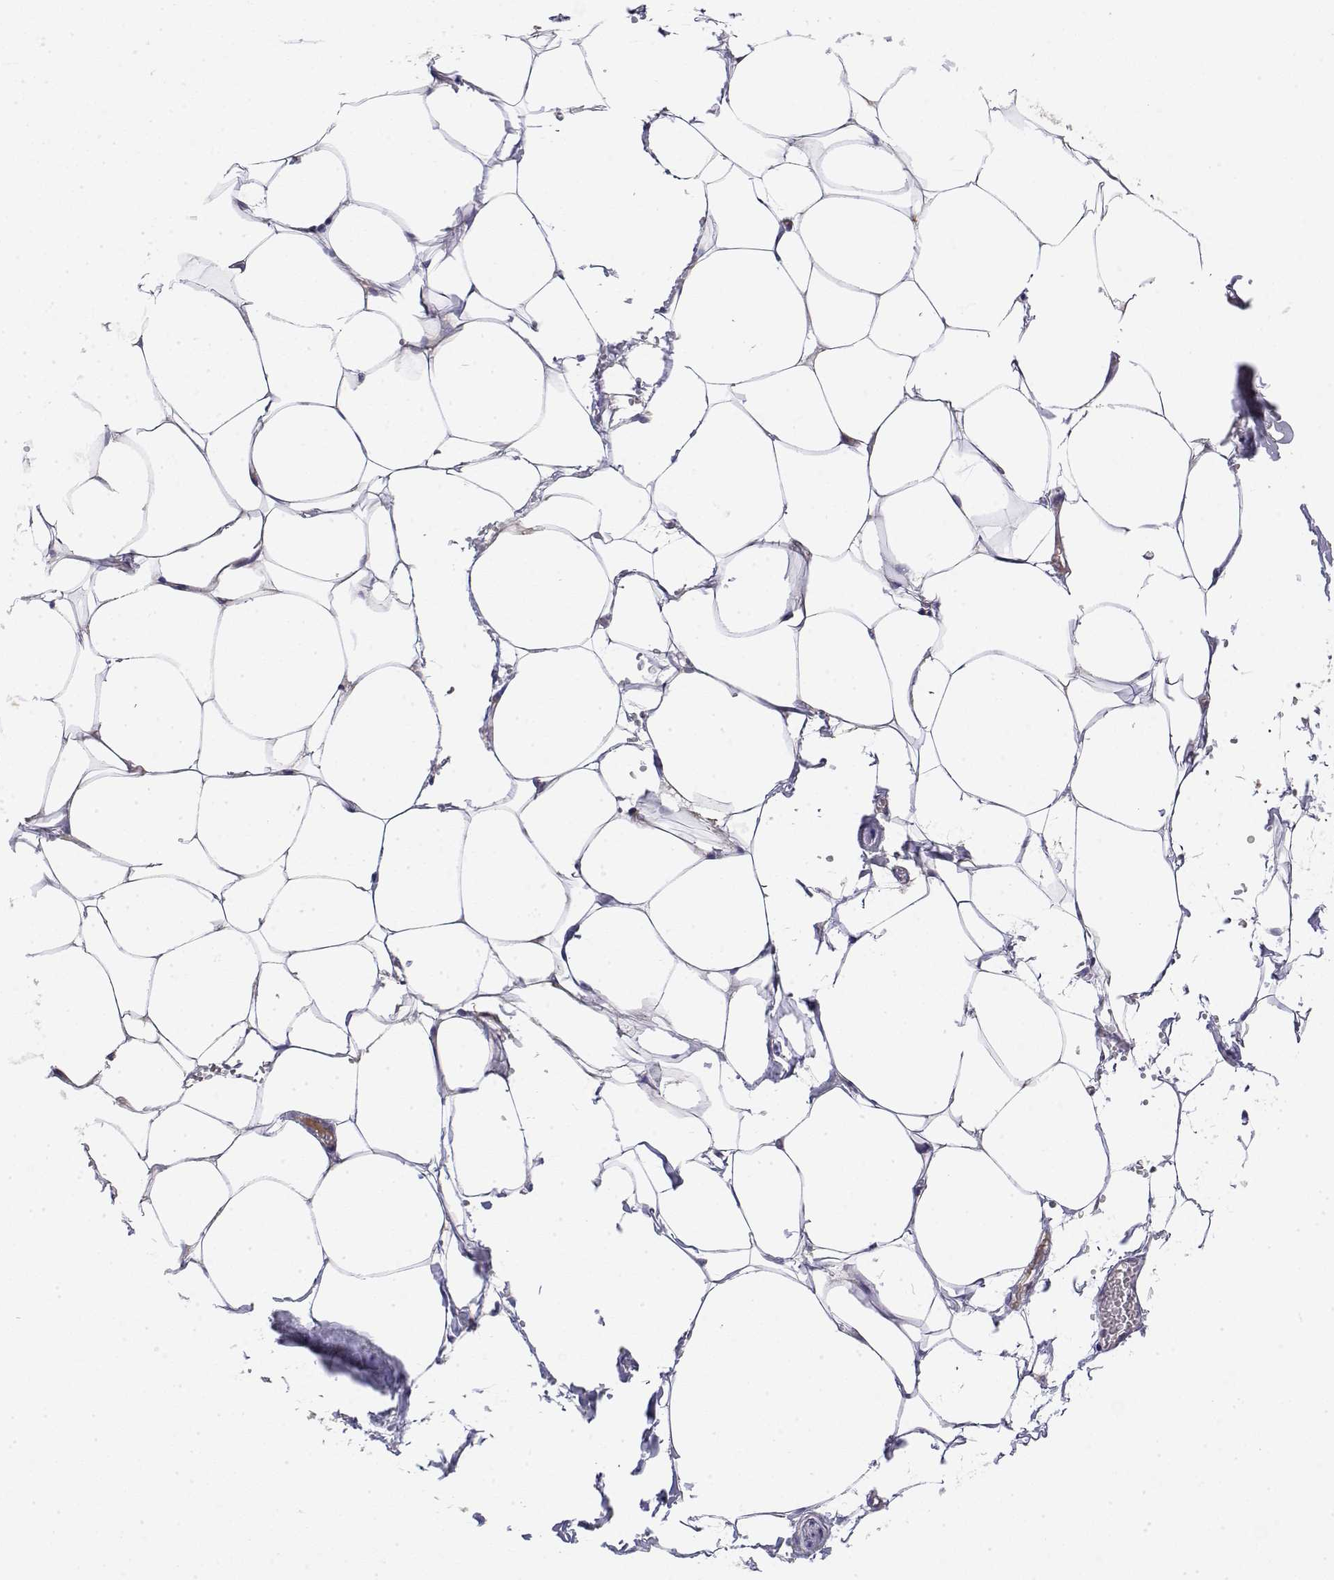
{"staining": {"intensity": "negative", "quantity": "none", "location": "none"}, "tissue": "adipose tissue", "cell_type": "Adipocytes", "image_type": "normal", "snomed": [{"axis": "morphology", "description": "Normal tissue, NOS"}, {"axis": "topography", "description": "Prostate"}, {"axis": "topography", "description": "Peripheral nerve tissue"}], "caption": "A histopathology image of adipose tissue stained for a protein exhibits no brown staining in adipocytes. Brightfield microscopy of immunohistochemistry stained with DAB (brown) and hematoxylin (blue), captured at high magnification.", "gene": "GGACT", "patient": {"sex": "male", "age": 55}}